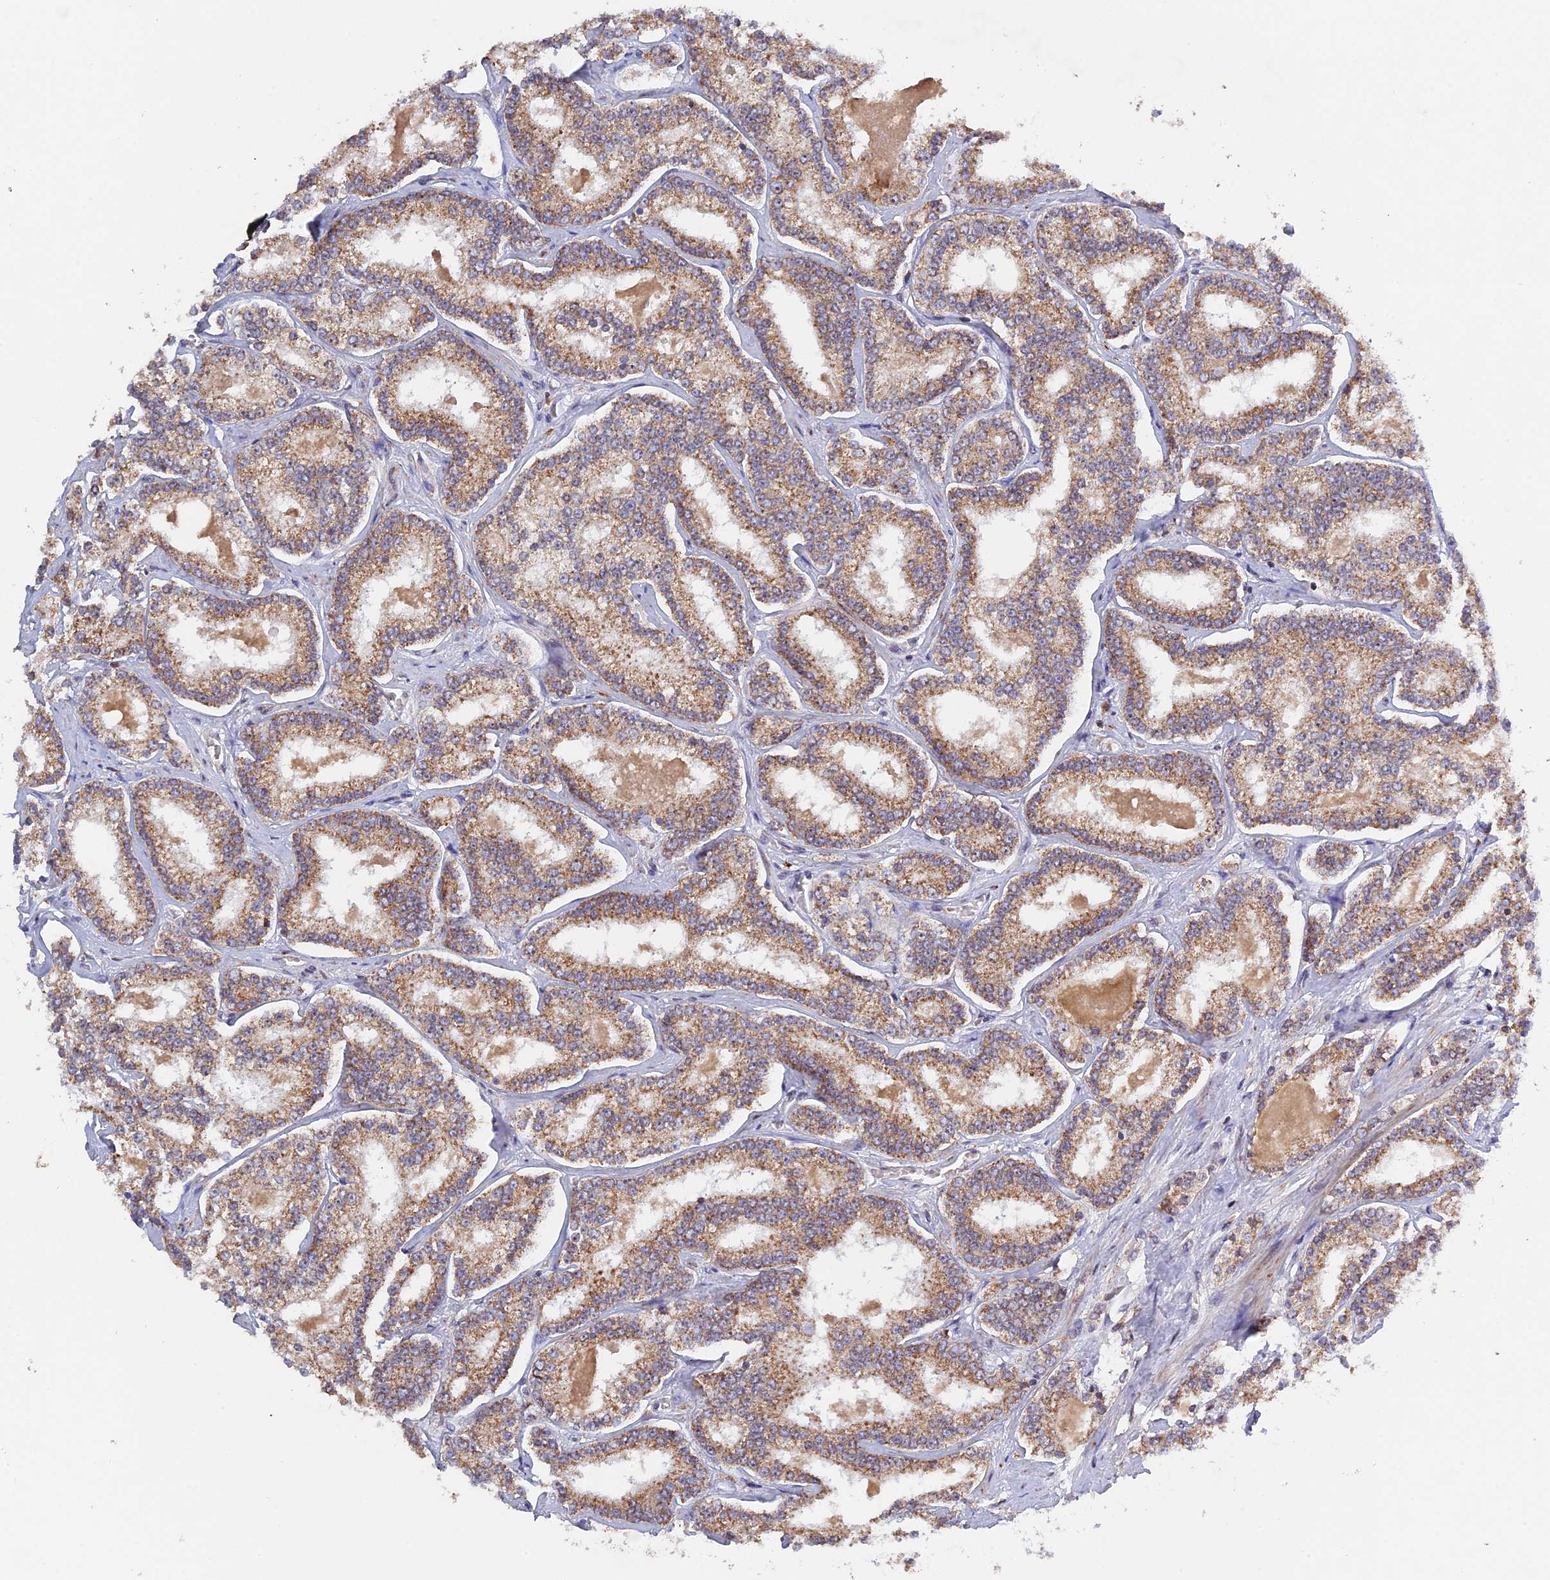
{"staining": {"intensity": "moderate", "quantity": ">75%", "location": "cytoplasmic/membranous"}, "tissue": "prostate cancer", "cell_type": "Tumor cells", "image_type": "cancer", "snomed": [{"axis": "morphology", "description": "Normal tissue, NOS"}, {"axis": "morphology", "description": "Adenocarcinoma, High grade"}, {"axis": "topography", "description": "Prostate"}], "caption": "Immunohistochemical staining of prostate adenocarcinoma (high-grade) shows medium levels of moderate cytoplasmic/membranous protein expression in approximately >75% of tumor cells.", "gene": "MPV17L", "patient": {"sex": "male", "age": 83}}